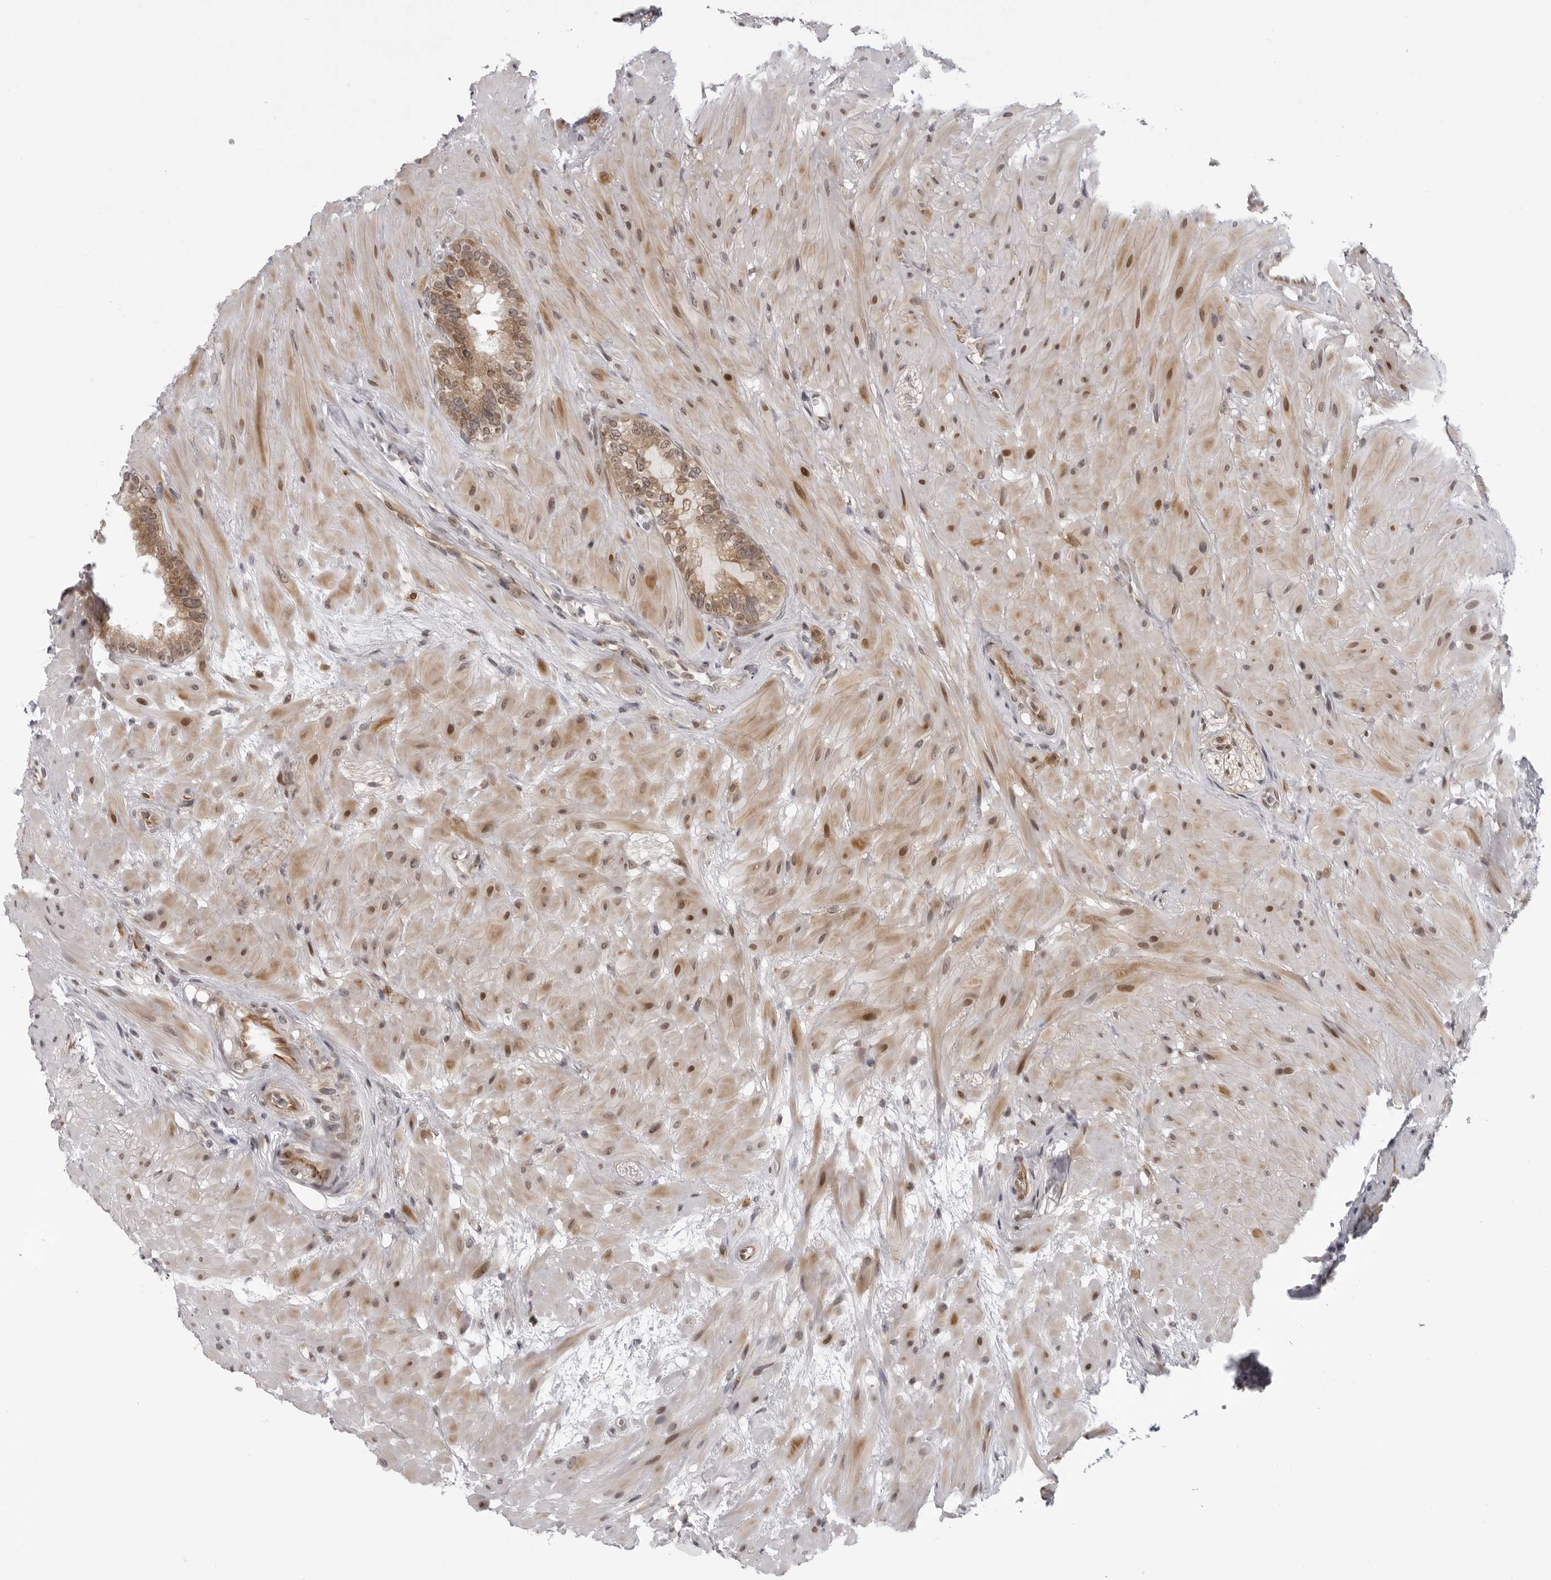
{"staining": {"intensity": "moderate", "quantity": "25%-75%", "location": "cytoplasmic/membranous,nuclear"}, "tissue": "seminal vesicle", "cell_type": "Glandular cells", "image_type": "normal", "snomed": [{"axis": "morphology", "description": "Normal tissue, NOS"}, {"axis": "topography", "description": "Seminal veicle"}], "caption": "Seminal vesicle stained with IHC exhibits moderate cytoplasmic/membranous,nuclear expression in approximately 25%-75% of glandular cells. Using DAB (brown) and hematoxylin (blue) stains, captured at high magnification using brightfield microscopy.", "gene": "GCSAML", "patient": {"sex": "male", "age": 80}}